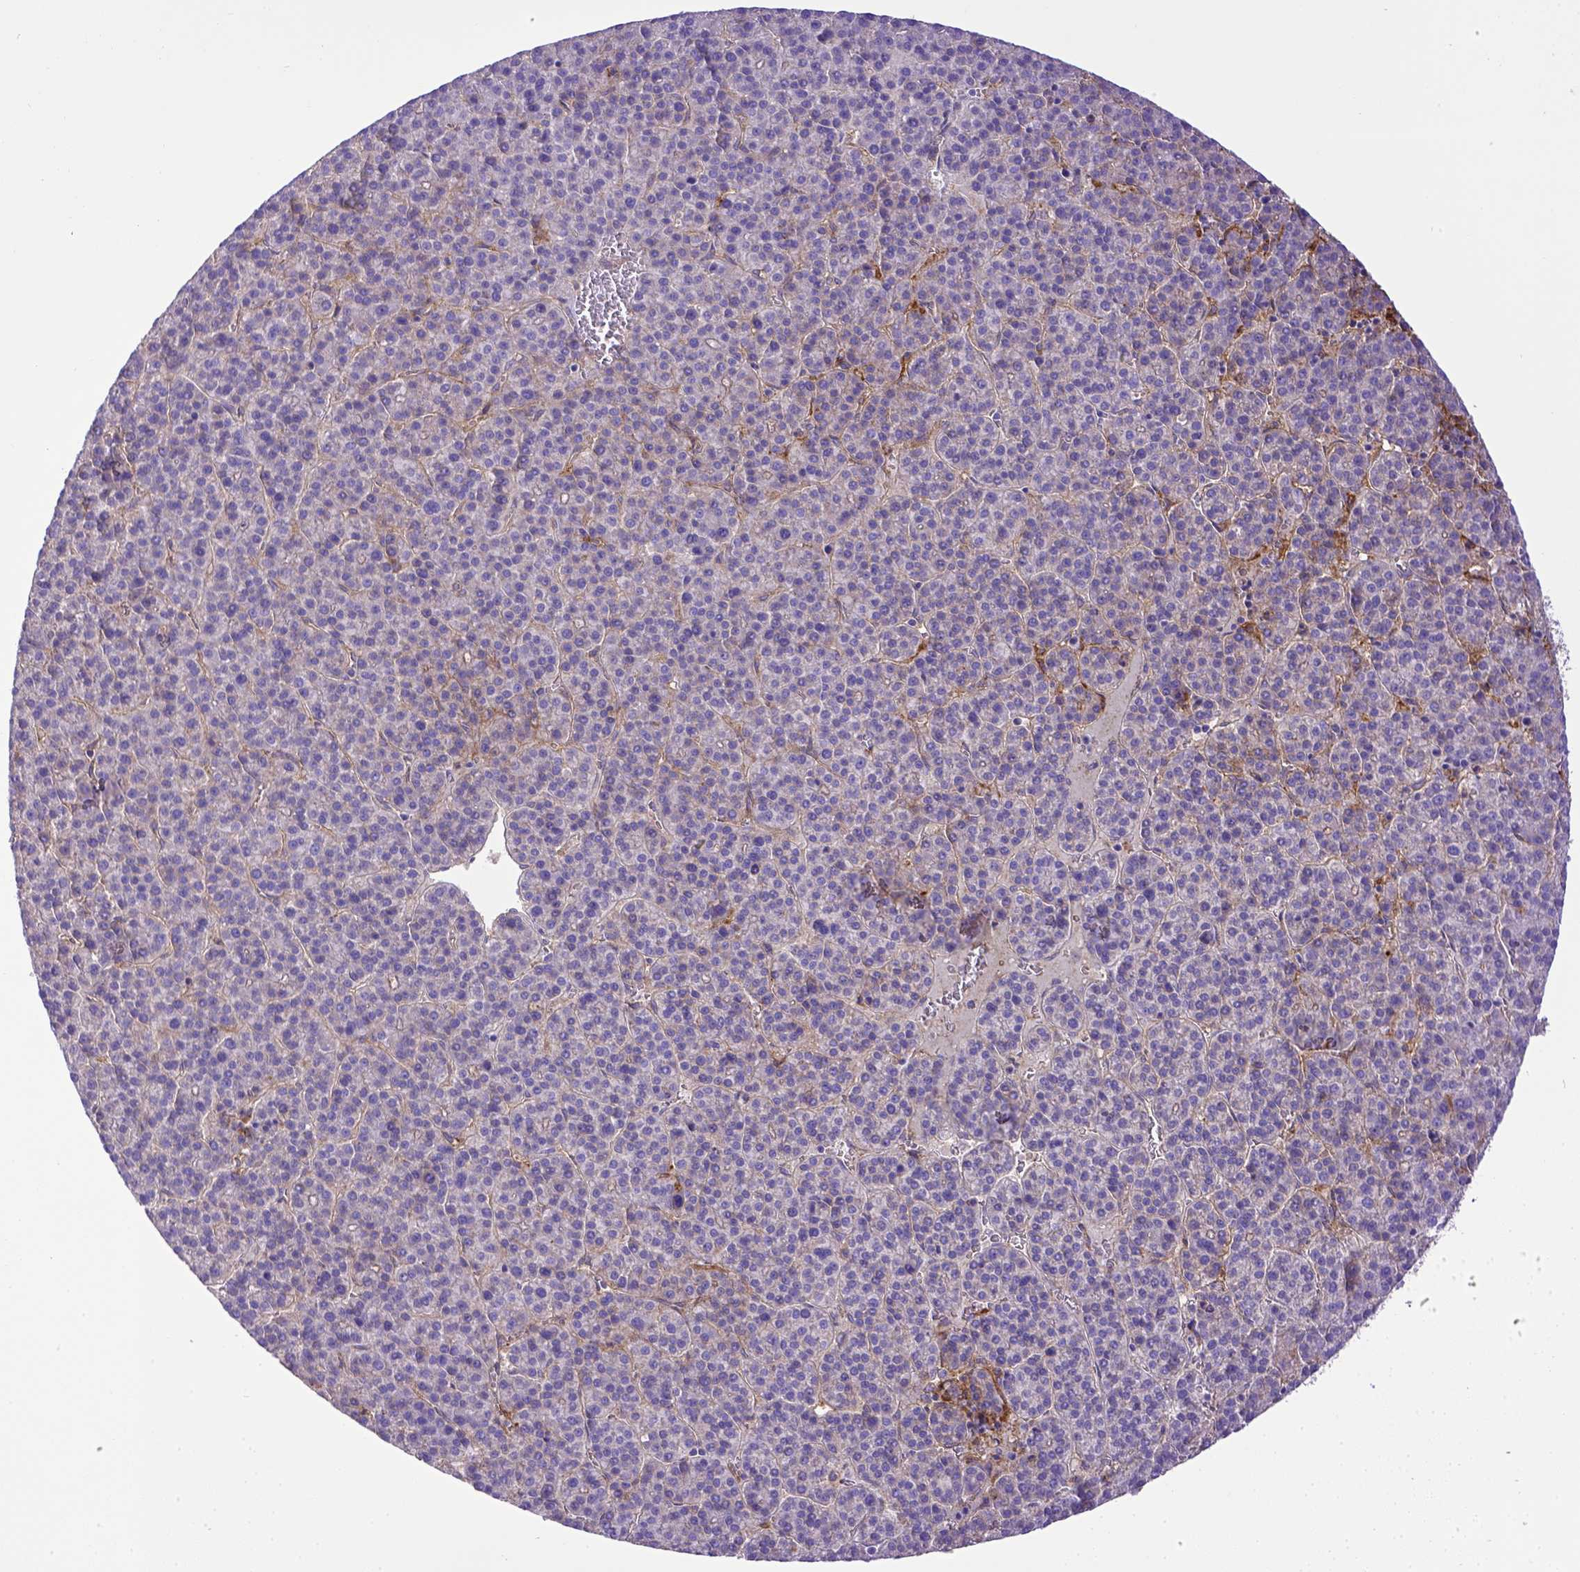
{"staining": {"intensity": "negative", "quantity": "none", "location": "none"}, "tissue": "liver cancer", "cell_type": "Tumor cells", "image_type": "cancer", "snomed": [{"axis": "morphology", "description": "Carcinoma, Hepatocellular, NOS"}, {"axis": "topography", "description": "Liver"}], "caption": "A high-resolution image shows IHC staining of hepatocellular carcinoma (liver), which displays no significant staining in tumor cells.", "gene": "CD40", "patient": {"sex": "female", "age": 58}}